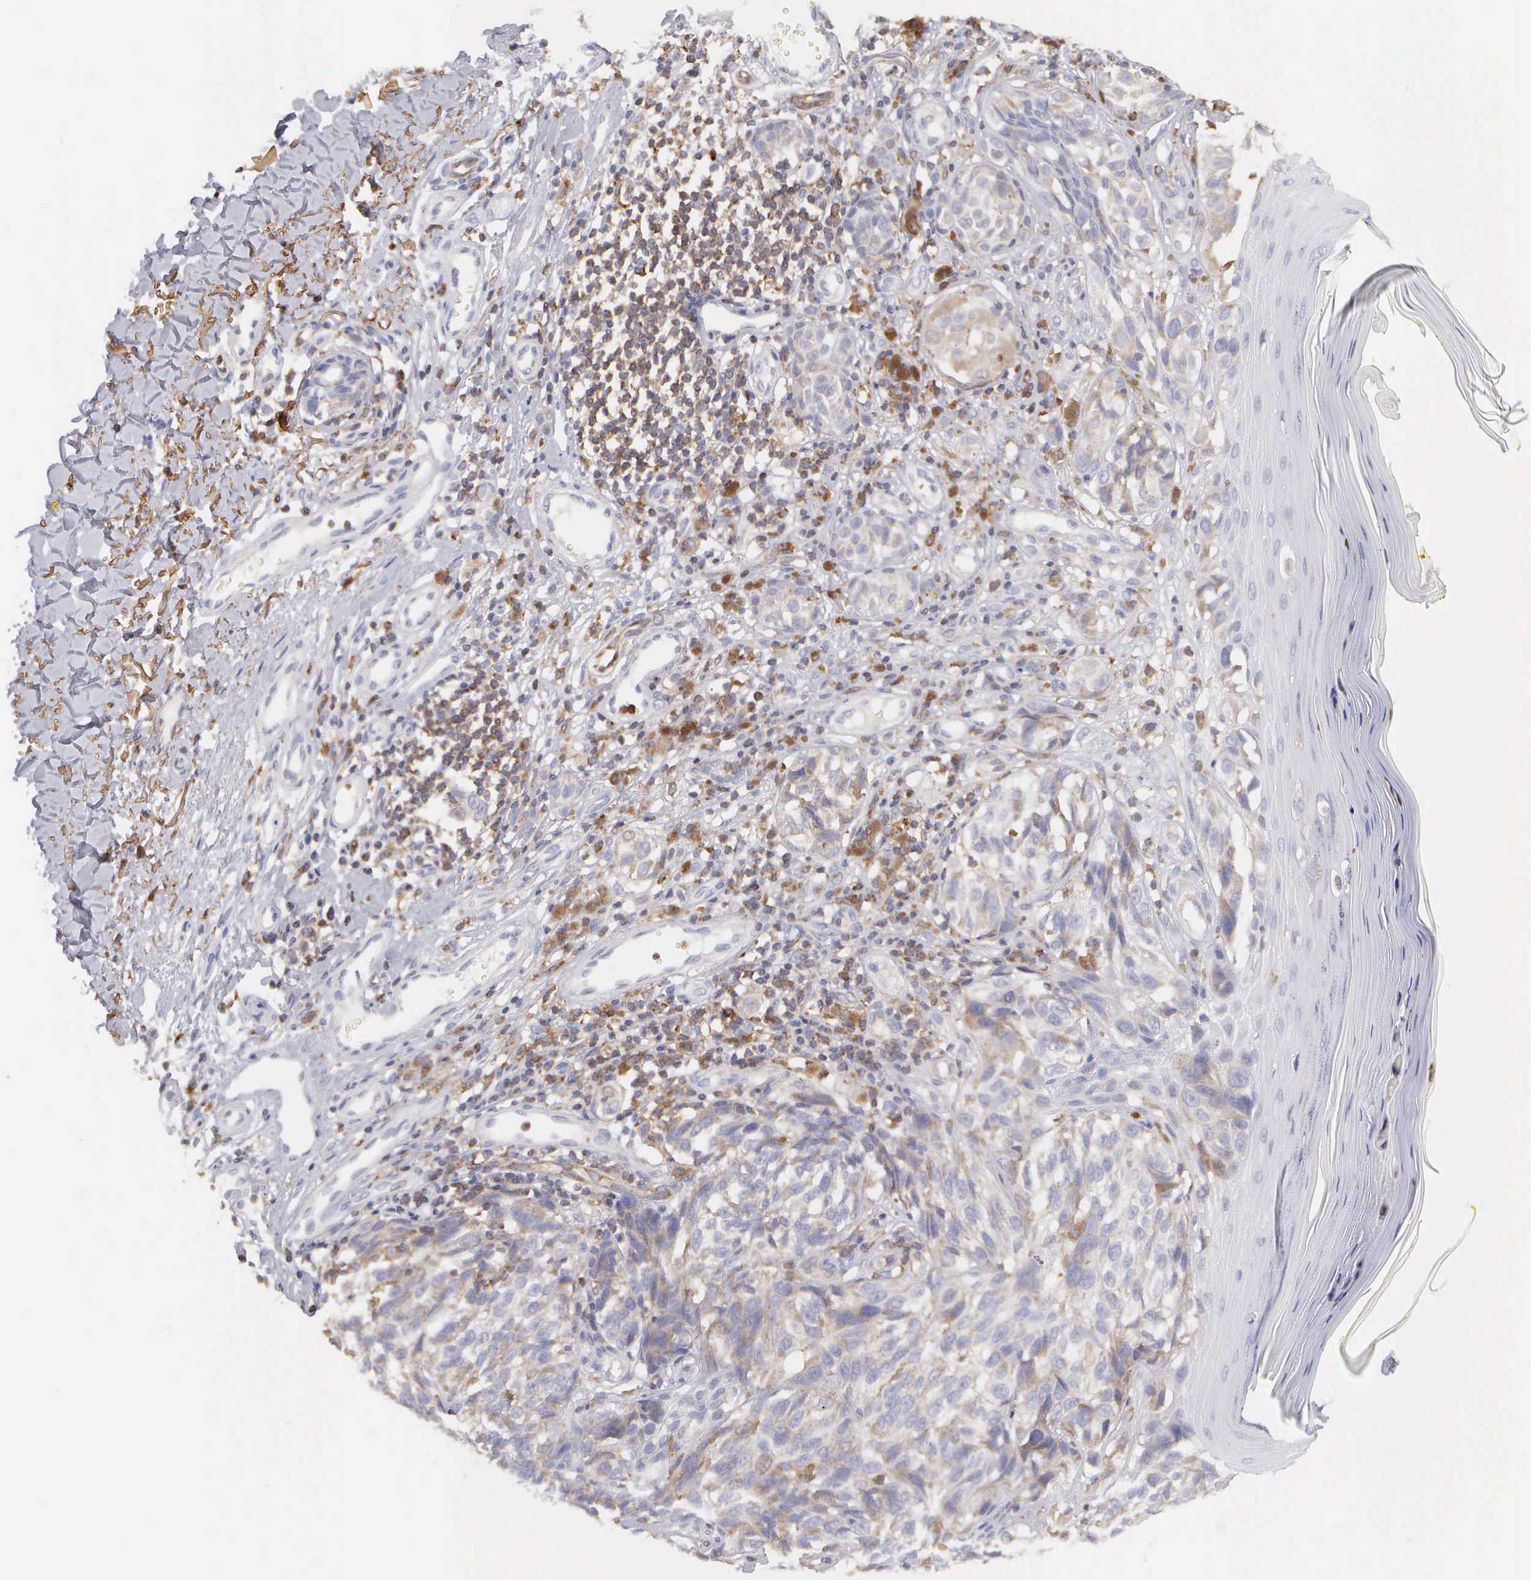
{"staining": {"intensity": "weak", "quantity": "25%-75%", "location": "cytoplasmic/membranous"}, "tissue": "melanoma", "cell_type": "Tumor cells", "image_type": "cancer", "snomed": [{"axis": "morphology", "description": "Malignant melanoma, NOS"}, {"axis": "topography", "description": "Skin"}], "caption": "An immunohistochemistry (IHC) photomicrograph of neoplastic tissue is shown. Protein staining in brown labels weak cytoplasmic/membranous positivity in melanoma within tumor cells. The staining was performed using DAB (3,3'-diaminobenzidine), with brown indicating positive protein expression. Nuclei are stained blue with hematoxylin.", "gene": "ARHGAP4", "patient": {"sex": "male", "age": 67}}